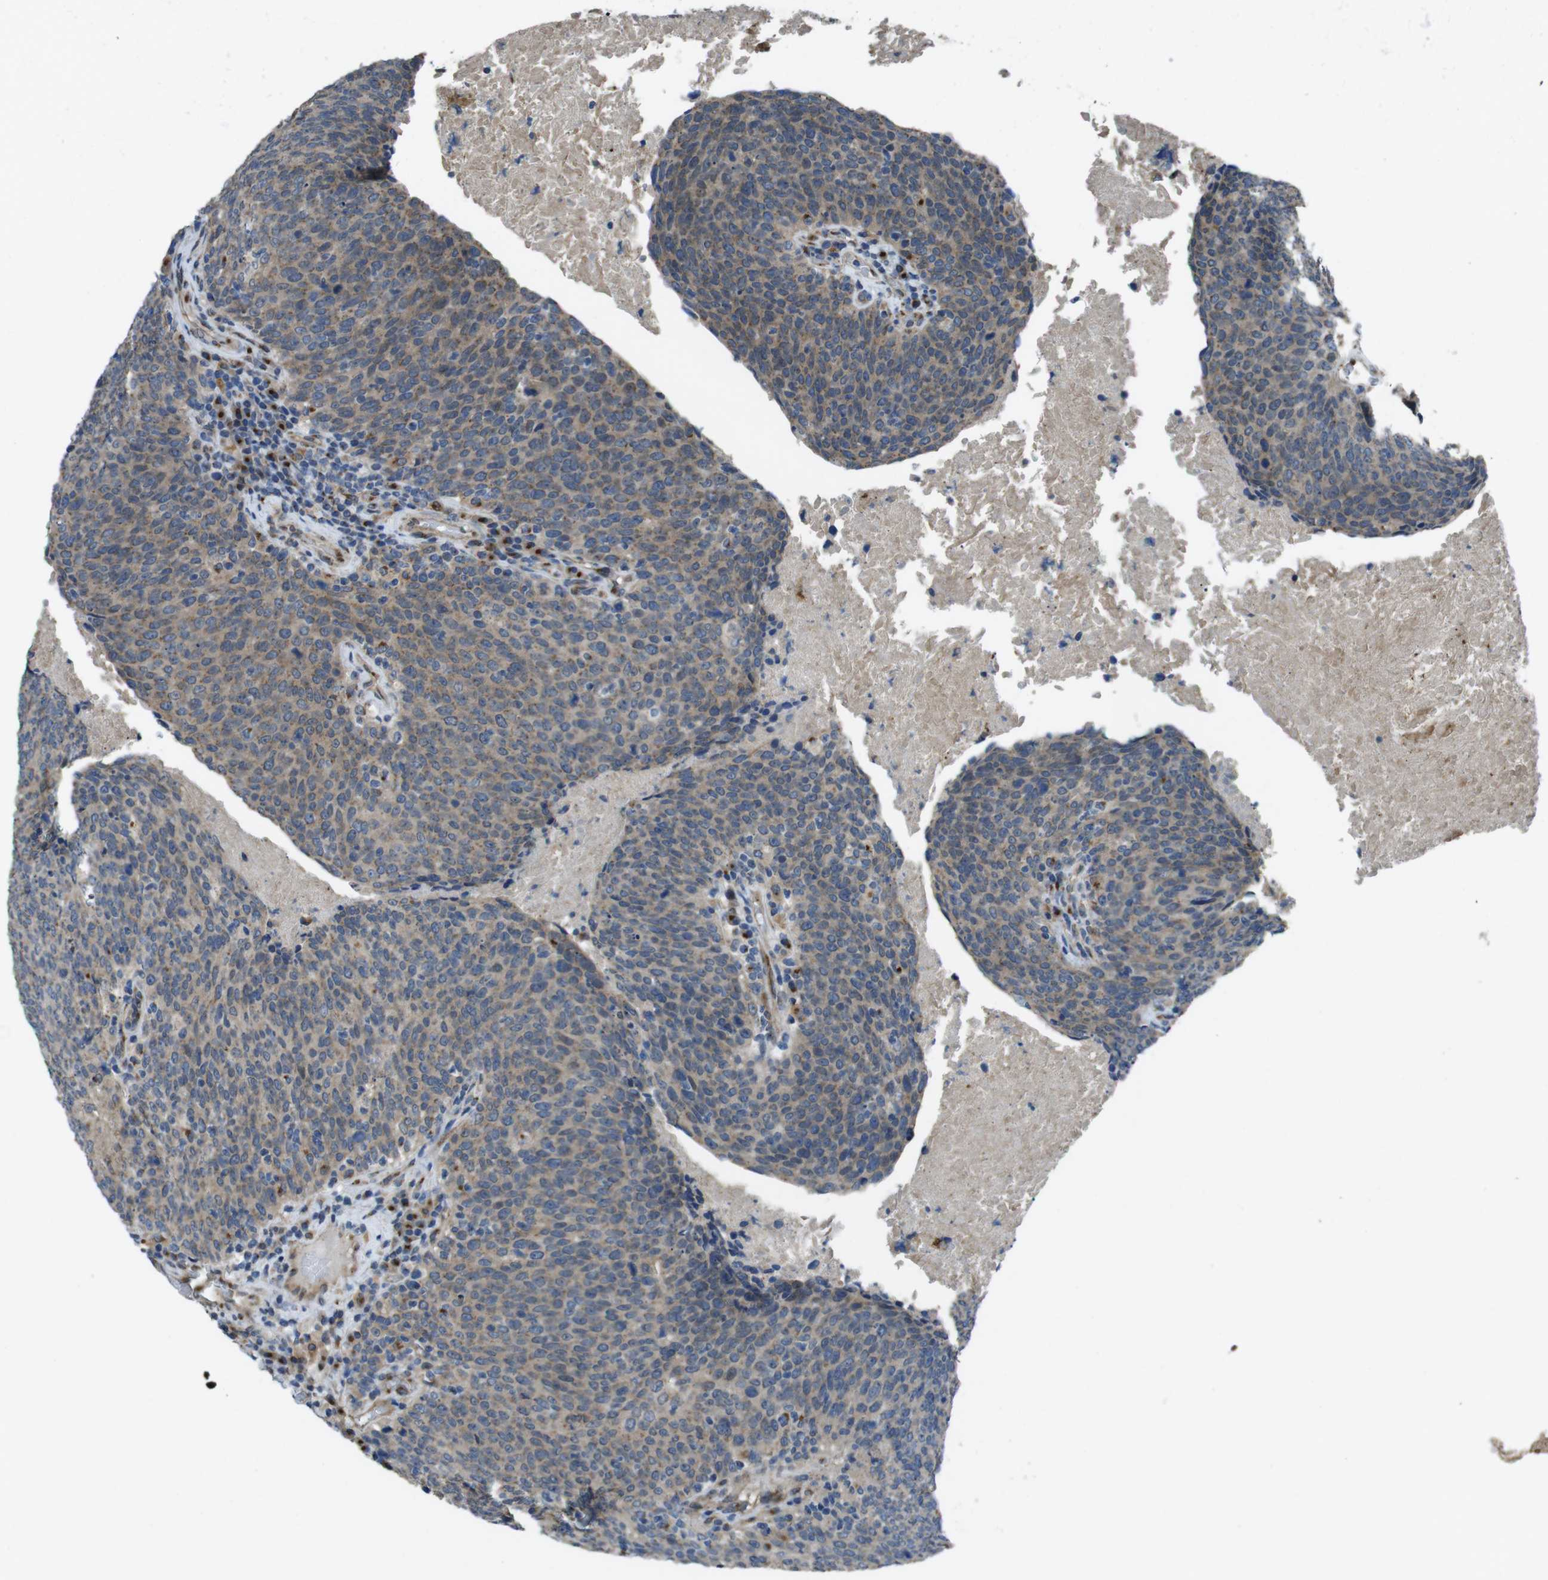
{"staining": {"intensity": "moderate", "quantity": "25%-75%", "location": "cytoplasmic/membranous"}, "tissue": "head and neck cancer", "cell_type": "Tumor cells", "image_type": "cancer", "snomed": [{"axis": "morphology", "description": "Squamous cell carcinoma, NOS"}, {"axis": "morphology", "description": "Squamous cell carcinoma, metastatic, NOS"}, {"axis": "topography", "description": "Lymph node"}, {"axis": "topography", "description": "Head-Neck"}], "caption": "Head and neck cancer (metastatic squamous cell carcinoma) was stained to show a protein in brown. There is medium levels of moderate cytoplasmic/membranous positivity in approximately 25%-75% of tumor cells. (DAB (3,3'-diaminobenzidine) IHC, brown staining for protein, blue staining for nuclei).", "gene": "RAB6A", "patient": {"sex": "male", "age": 62}}